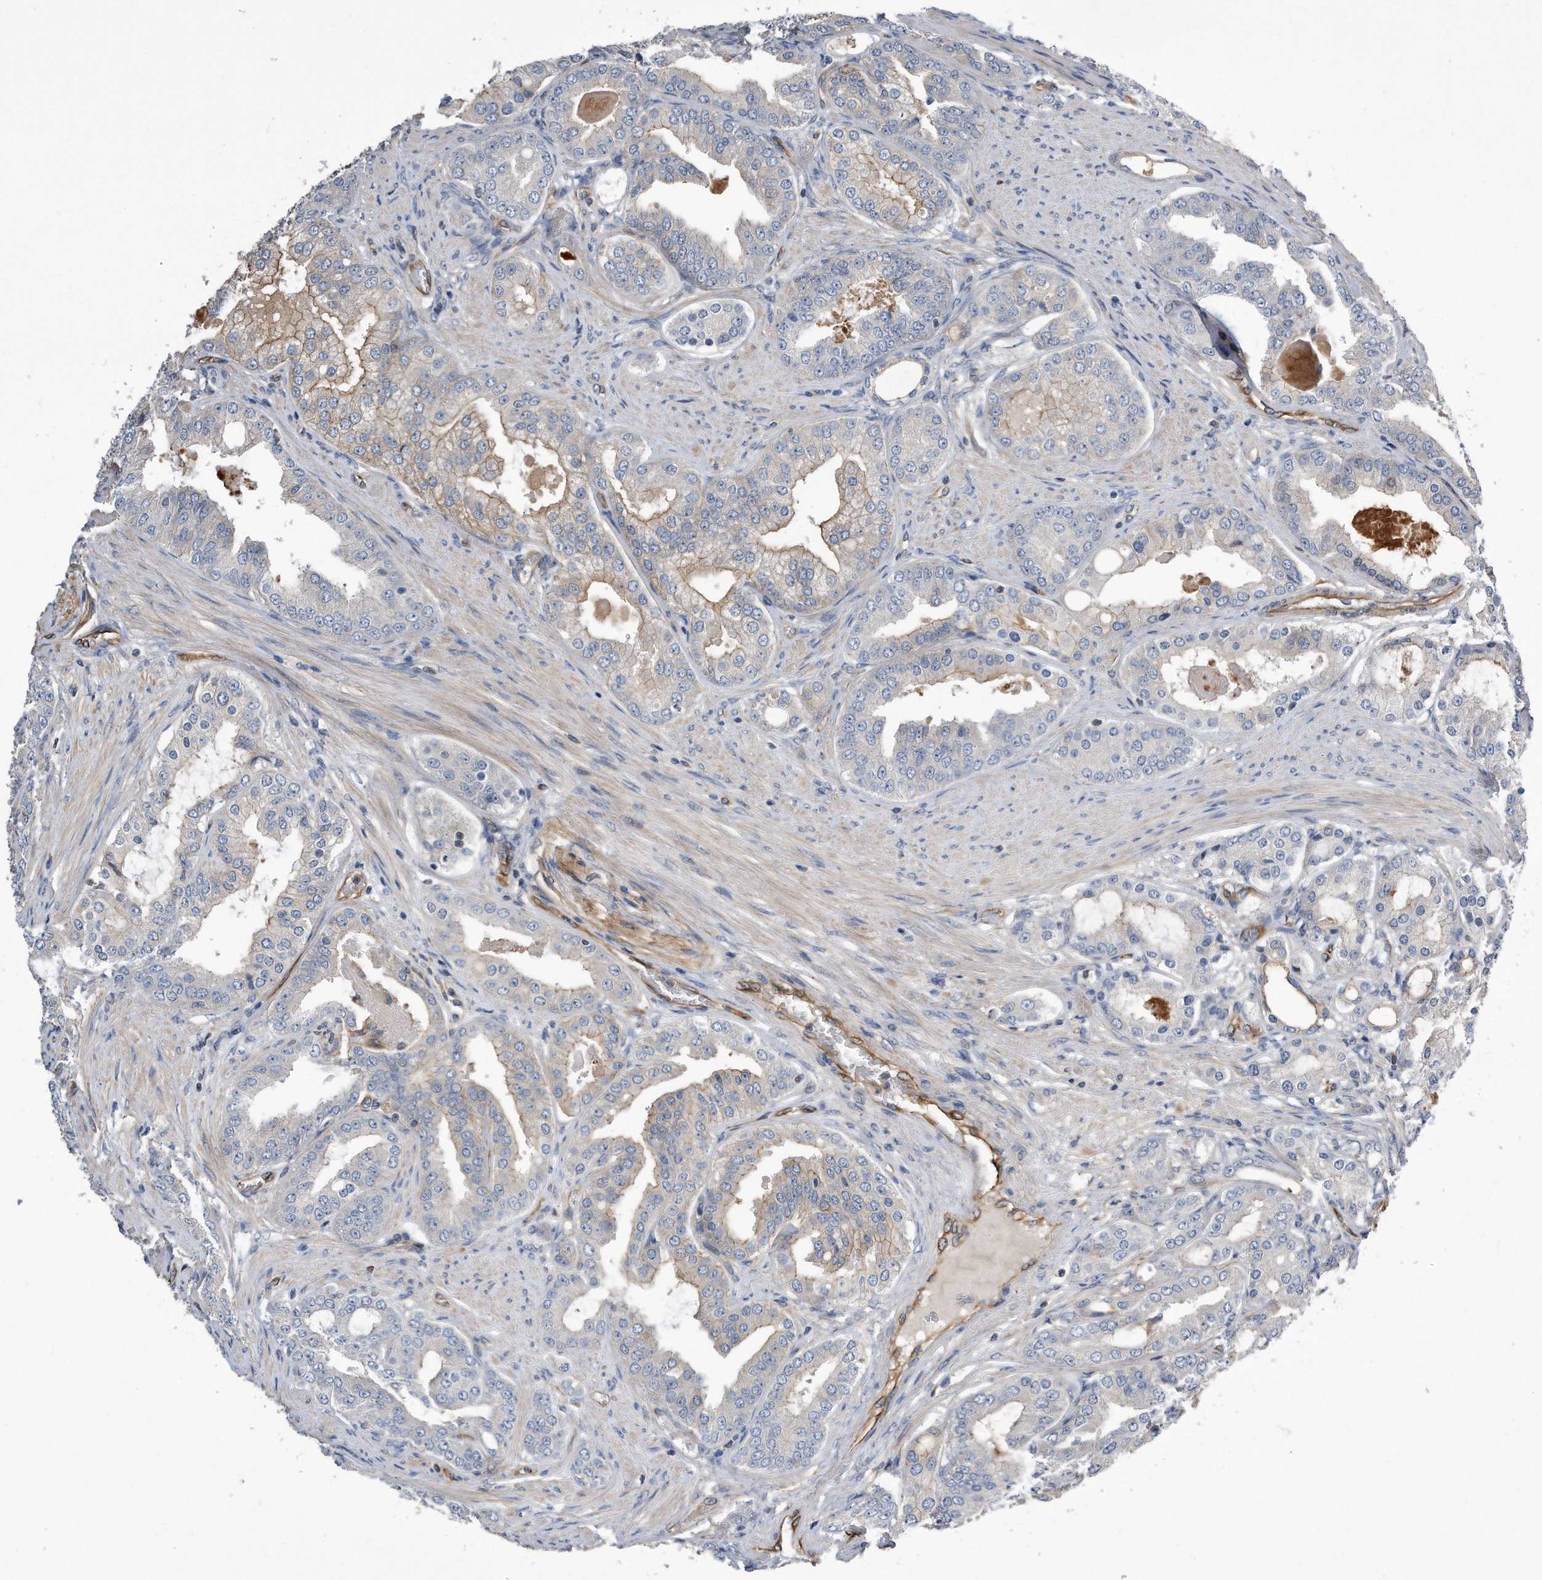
{"staining": {"intensity": "moderate", "quantity": "<25%", "location": "cytoplasmic/membranous"}, "tissue": "prostate cancer", "cell_type": "Tumor cells", "image_type": "cancer", "snomed": [{"axis": "morphology", "description": "Adenocarcinoma, High grade"}, {"axis": "topography", "description": "Prostate"}], "caption": "Prostate cancer (high-grade adenocarcinoma) stained with IHC shows moderate cytoplasmic/membranous positivity in about <25% of tumor cells.", "gene": "GPC1", "patient": {"sex": "male", "age": 60}}